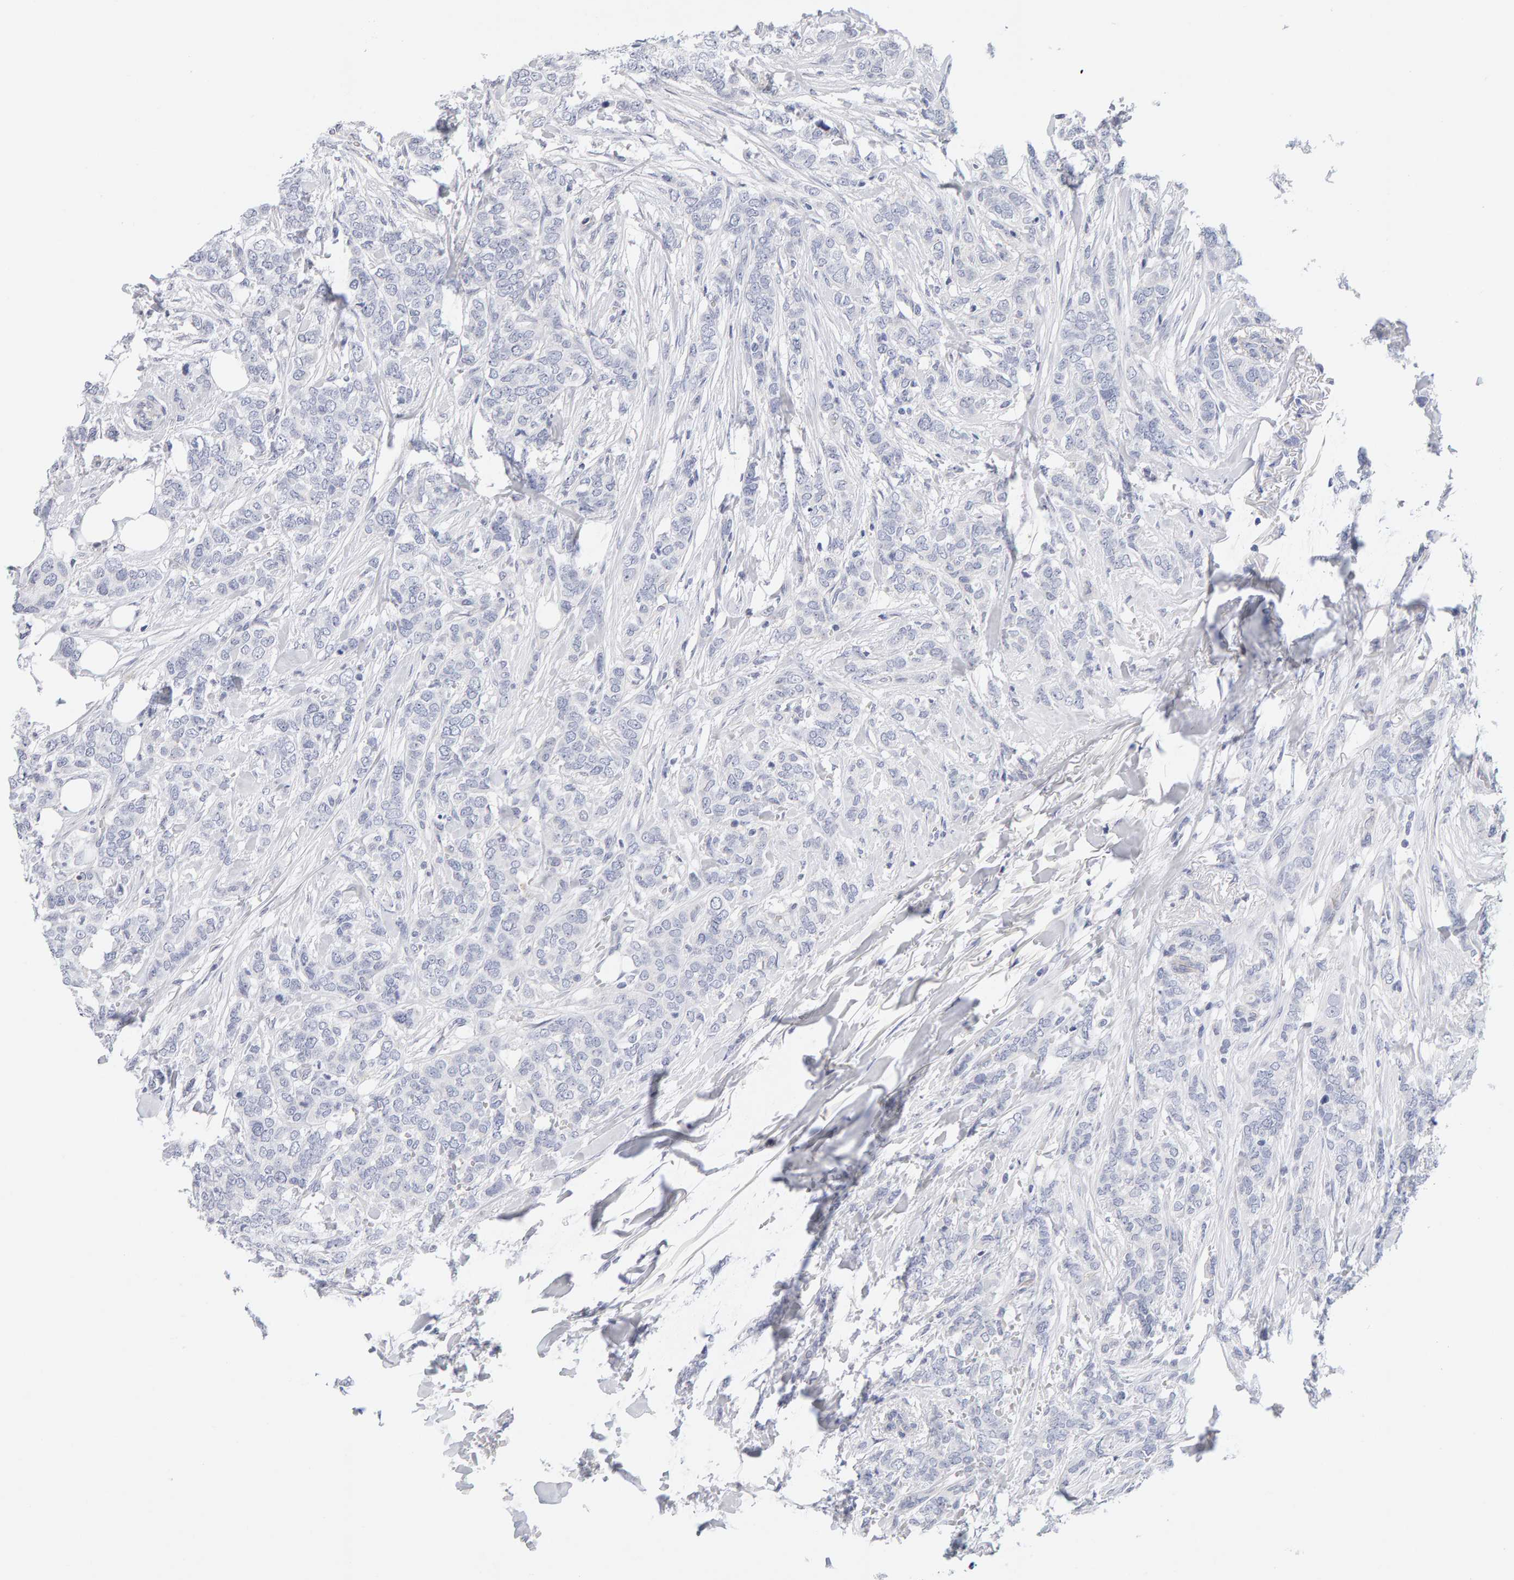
{"staining": {"intensity": "negative", "quantity": "none", "location": "none"}, "tissue": "breast cancer", "cell_type": "Tumor cells", "image_type": "cancer", "snomed": [{"axis": "morphology", "description": "Lobular carcinoma"}, {"axis": "topography", "description": "Skin"}, {"axis": "topography", "description": "Breast"}], "caption": "Immunohistochemical staining of human lobular carcinoma (breast) exhibits no significant expression in tumor cells.", "gene": "METRNL", "patient": {"sex": "female", "age": 46}}